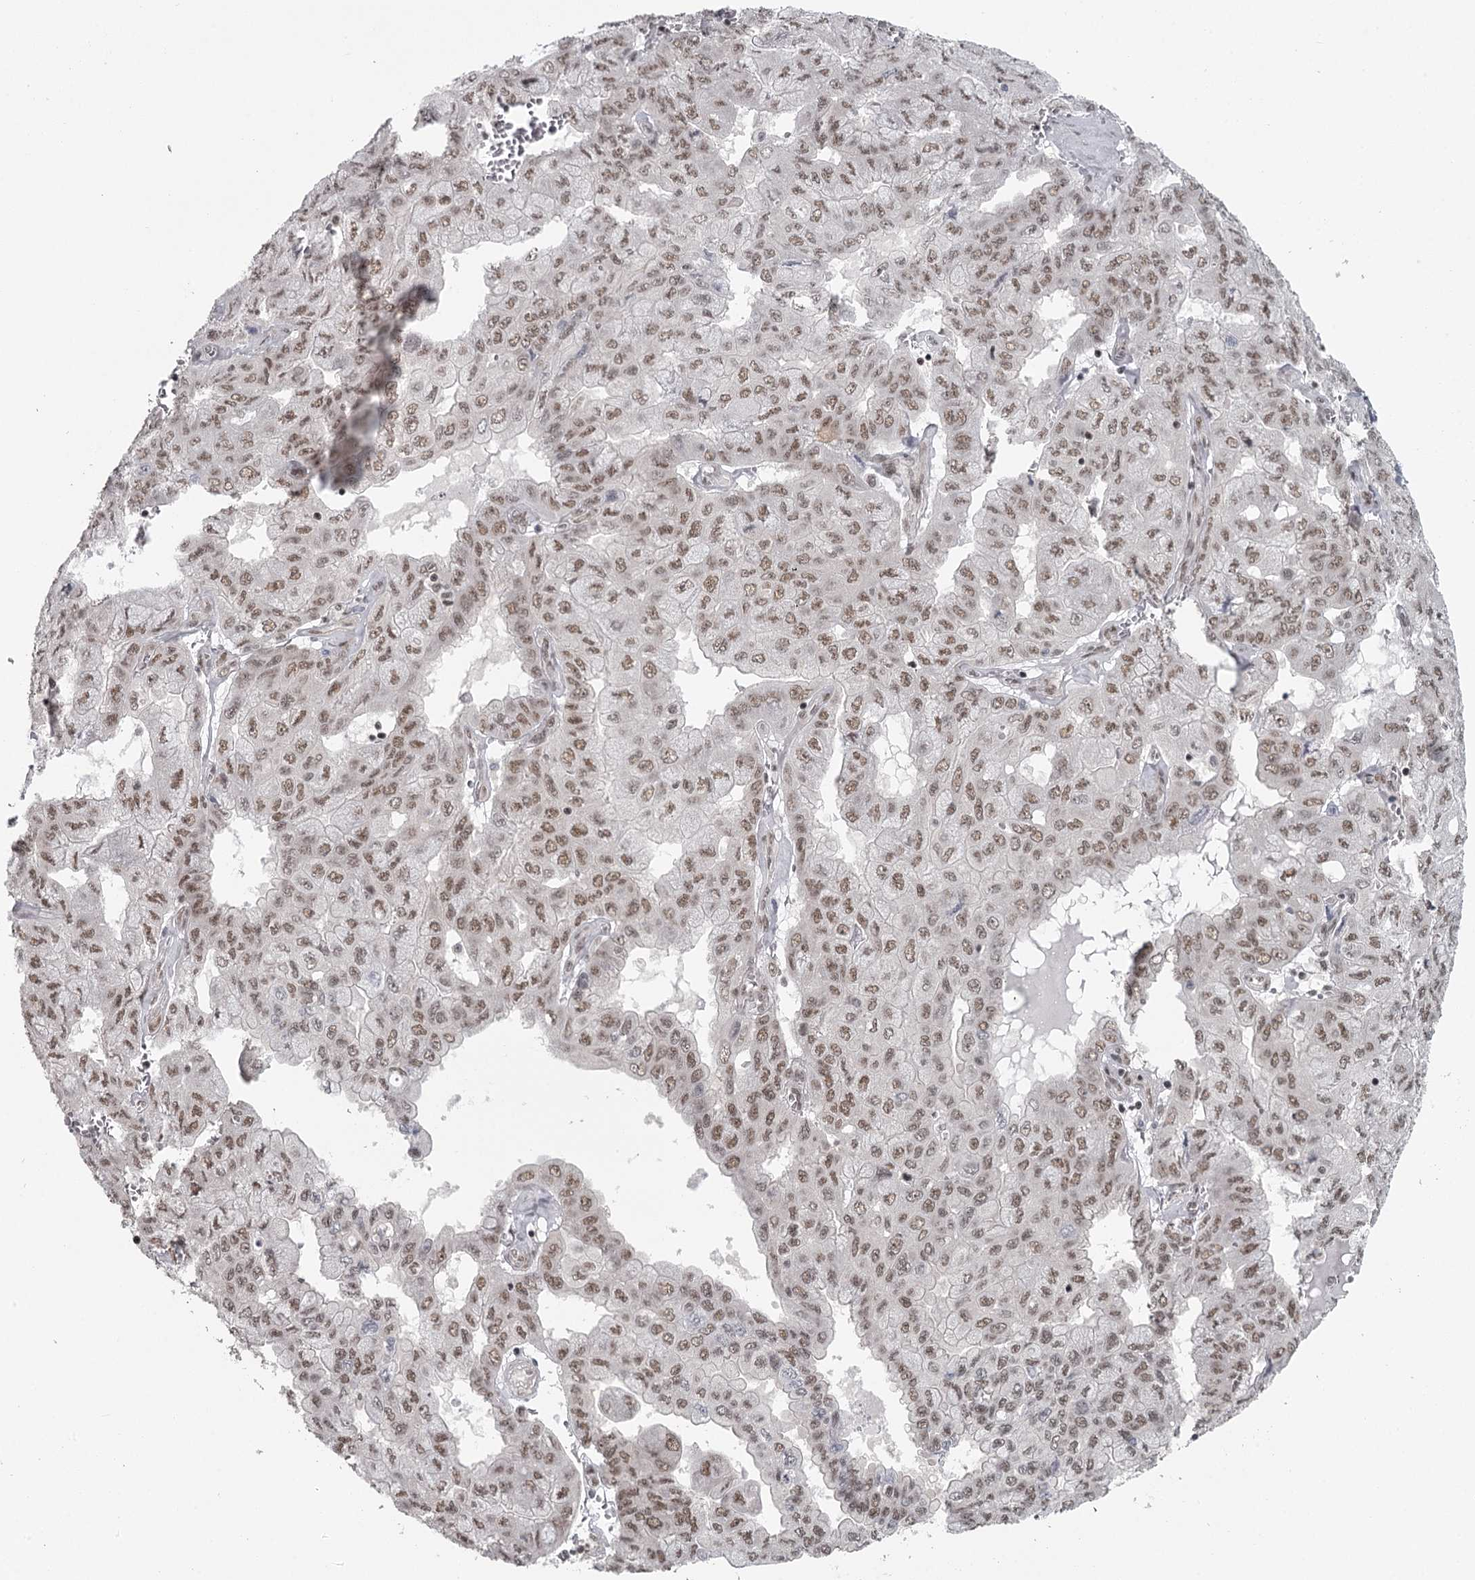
{"staining": {"intensity": "moderate", "quantity": ">75%", "location": "nuclear"}, "tissue": "pancreatic cancer", "cell_type": "Tumor cells", "image_type": "cancer", "snomed": [{"axis": "morphology", "description": "Adenocarcinoma, NOS"}, {"axis": "topography", "description": "Pancreas"}], "caption": "The micrograph shows staining of pancreatic cancer (adenocarcinoma), revealing moderate nuclear protein expression (brown color) within tumor cells.", "gene": "FAM13C", "patient": {"sex": "male", "age": 51}}